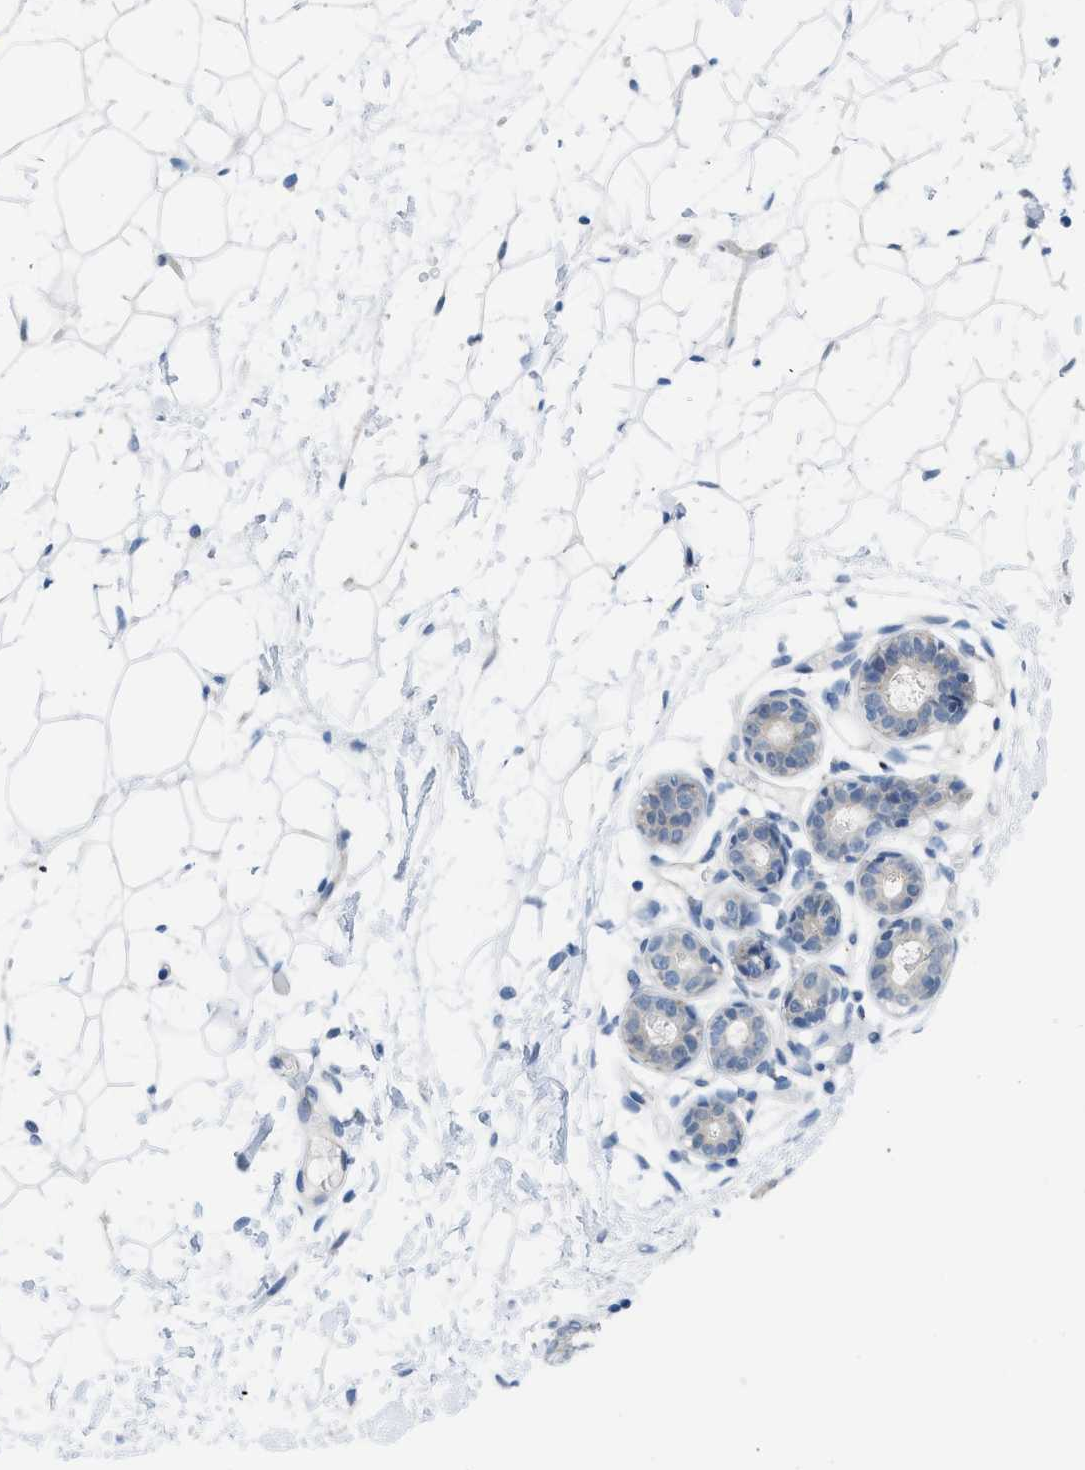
{"staining": {"intensity": "negative", "quantity": "none", "location": "none"}, "tissue": "breast", "cell_type": "Adipocytes", "image_type": "normal", "snomed": [{"axis": "morphology", "description": "Normal tissue, NOS"}, {"axis": "topography", "description": "Breast"}], "caption": "An immunohistochemistry photomicrograph of unremarkable breast is shown. There is no staining in adipocytes of breast. (DAB immunohistochemistry visualized using brightfield microscopy, high magnification).", "gene": "CSTB", "patient": {"sex": "female", "age": 22}}